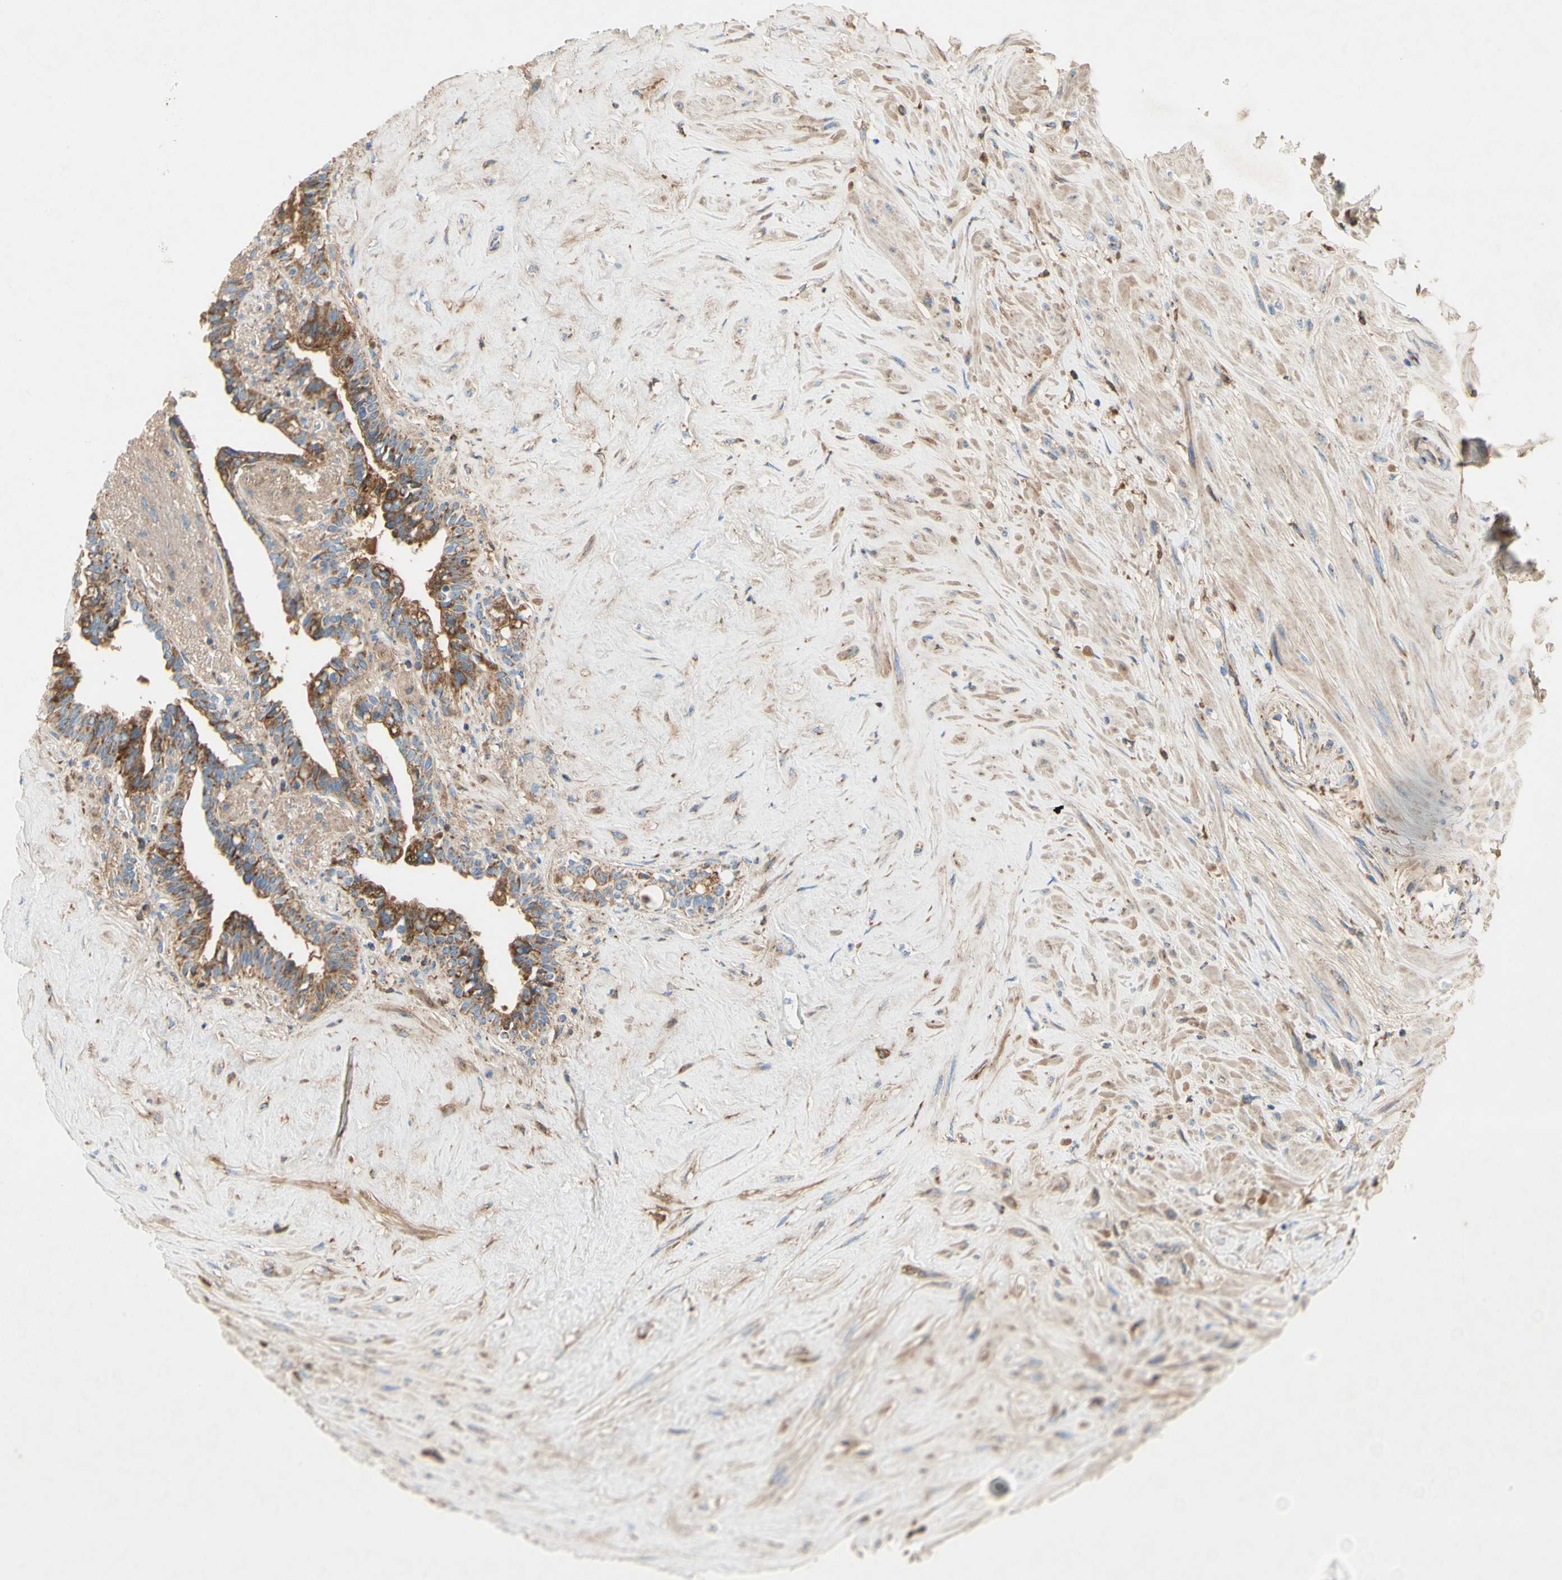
{"staining": {"intensity": "moderate", "quantity": ">75%", "location": "cytoplasmic/membranous"}, "tissue": "seminal vesicle", "cell_type": "Glandular cells", "image_type": "normal", "snomed": [{"axis": "morphology", "description": "Normal tissue, NOS"}, {"axis": "topography", "description": "Seminal veicle"}], "caption": "Brown immunohistochemical staining in benign seminal vesicle reveals moderate cytoplasmic/membranous positivity in approximately >75% of glandular cells. (DAB IHC, brown staining for protein, blue staining for nuclei).", "gene": "SDHB", "patient": {"sex": "male", "age": 63}}